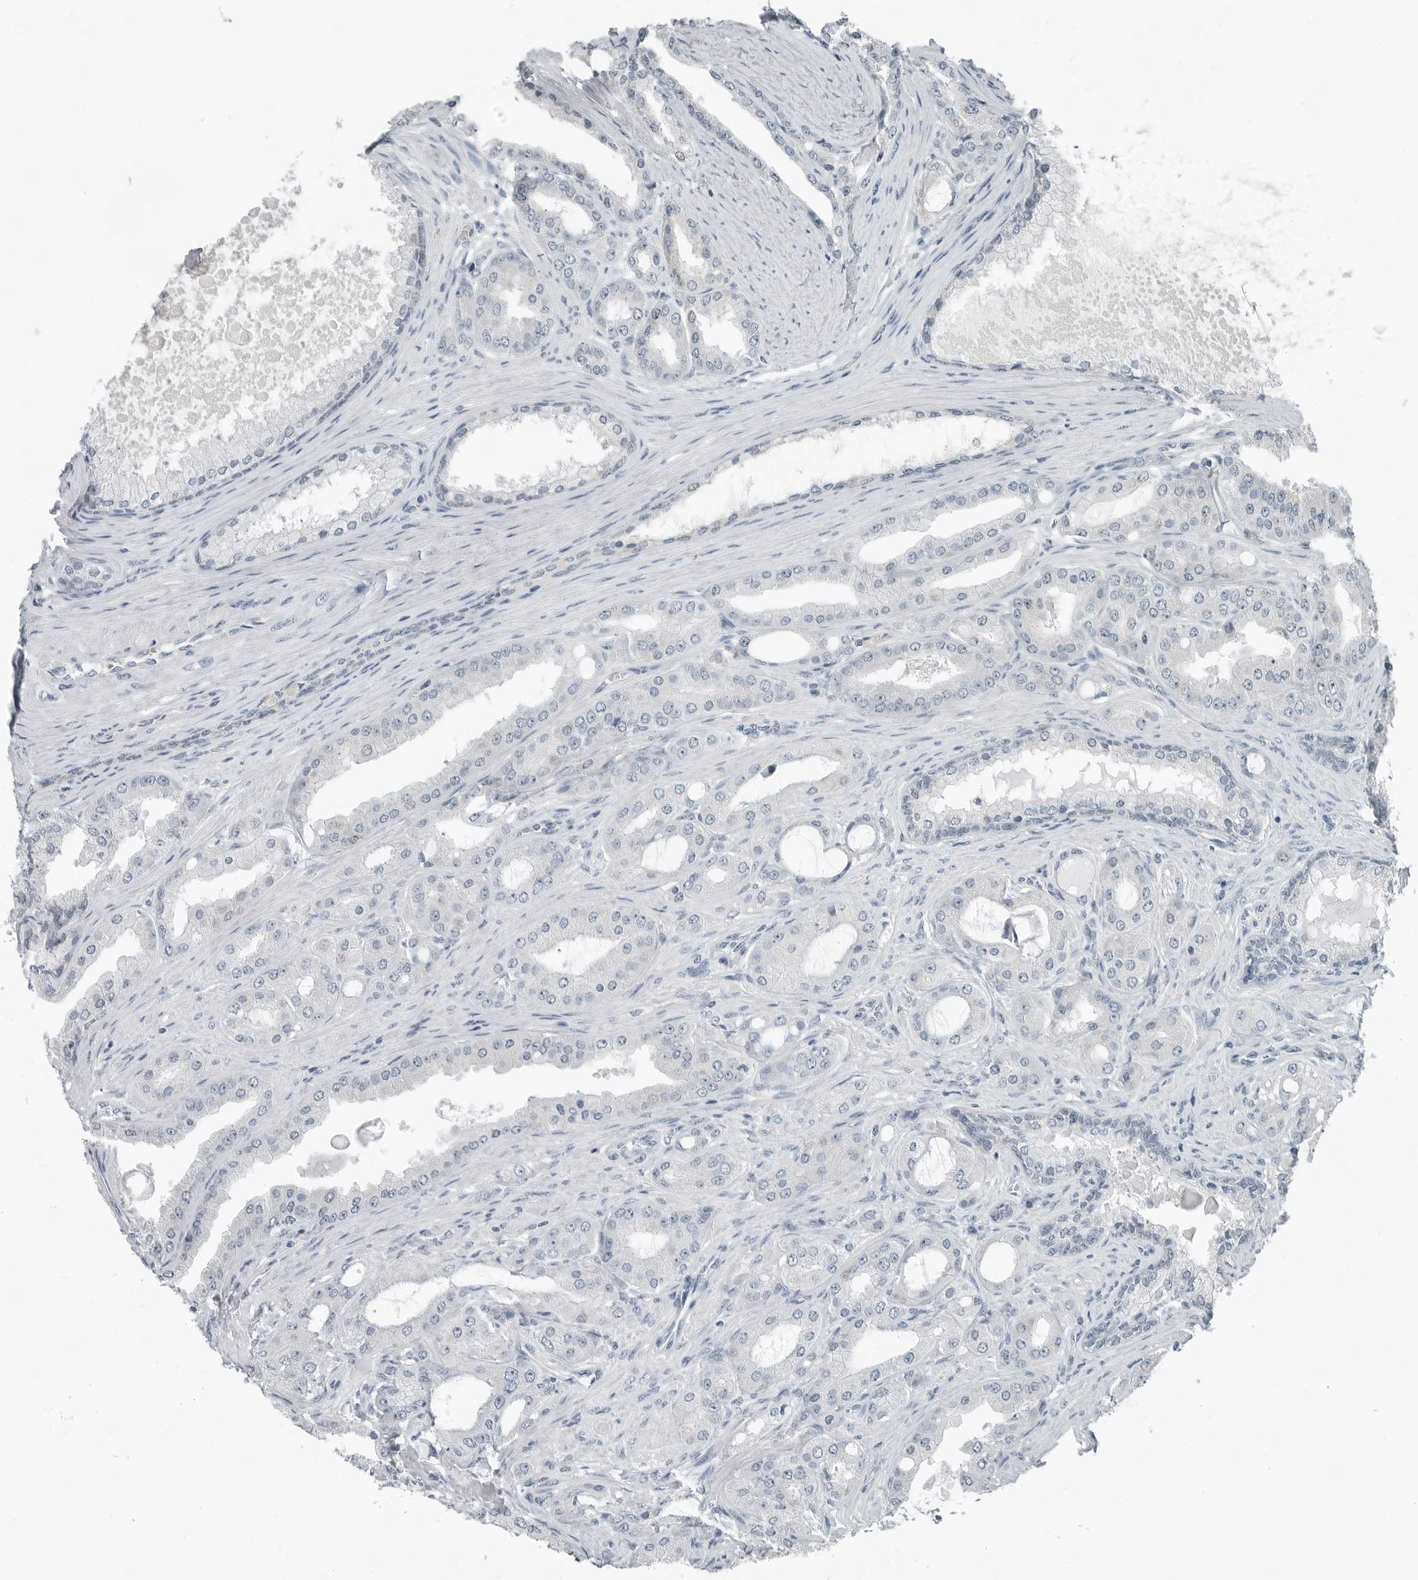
{"staining": {"intensity": "negative", "quantity": "none", "location": "none"}, "tissue": "prostate cancer", "cell_type": "Tumor cells", "image_type": "cancer", "snomed": [{"axis": "morphology", "description": "Adenocarcinoma, High grade"}, {"axis": "topography", "description": "Prostate"}], "caption": "Immunohistochemistry of human prostate cancer (adenocarcinoma (high-grade)) demonstrates no positivity in tumor cells. (DAB (3,3'-diaminobenzidine) IHC visualized using brightfield microscopy, high magnification).", "gene": "KYAT1", "patient": {"sex": "male", "age": 60}}